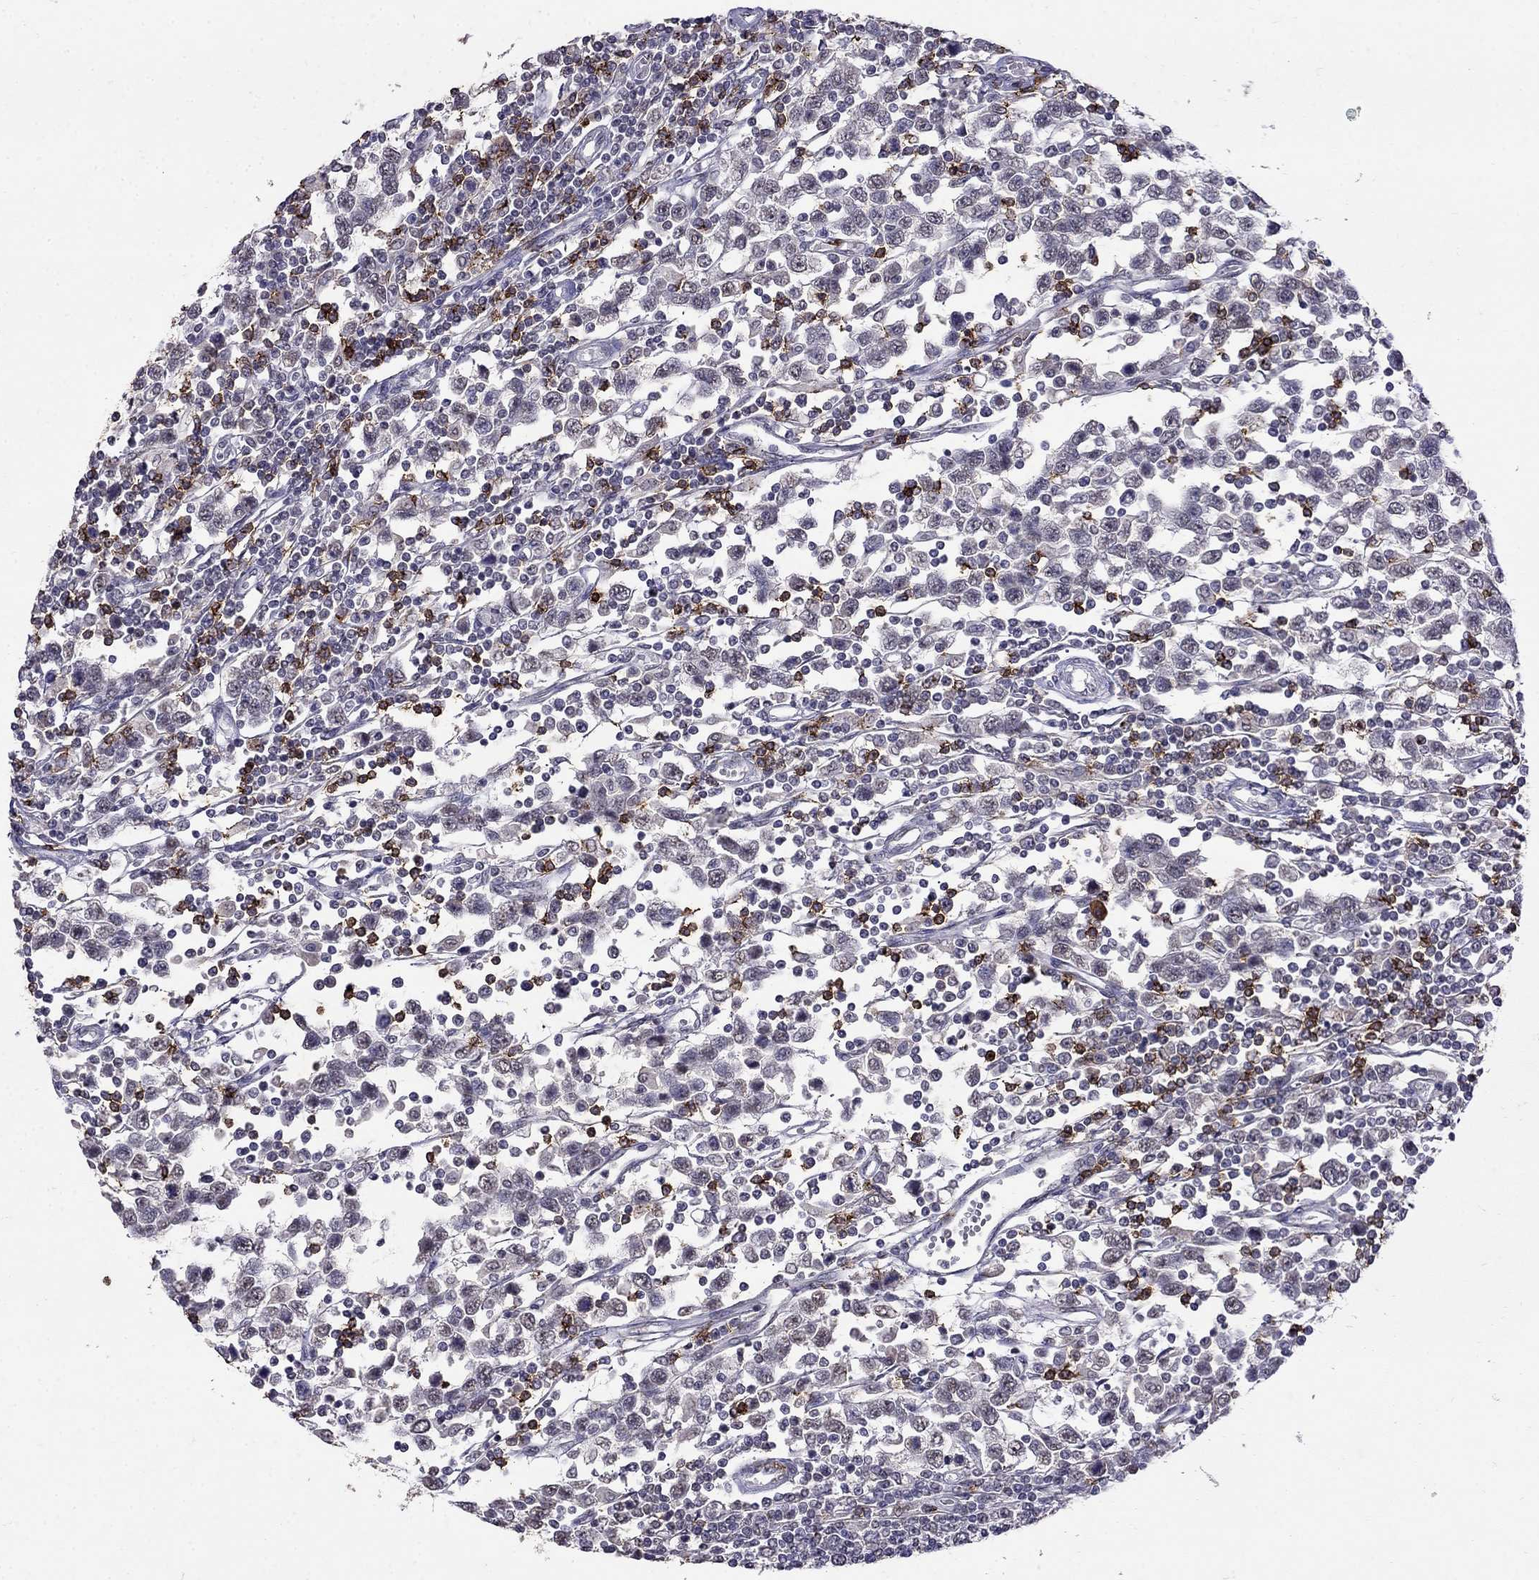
{"staining": {"intensity": "negative", "quantity": "none", "location": "none"}, "tissue": "testis cancer", "cell_type": "Tumor cells", "image_type": "cancer", "snomed": [{"axis": "morphology", "description": "Seminoma, NOS"}, {"axis": "topography", "description": "Testis"}], "caption": "A histopathology image of human testis cancer (seminoma) is negative for staining in tumor cells.", "gene": "CD8B", "patient": {"sex": "male", "age": 34}}